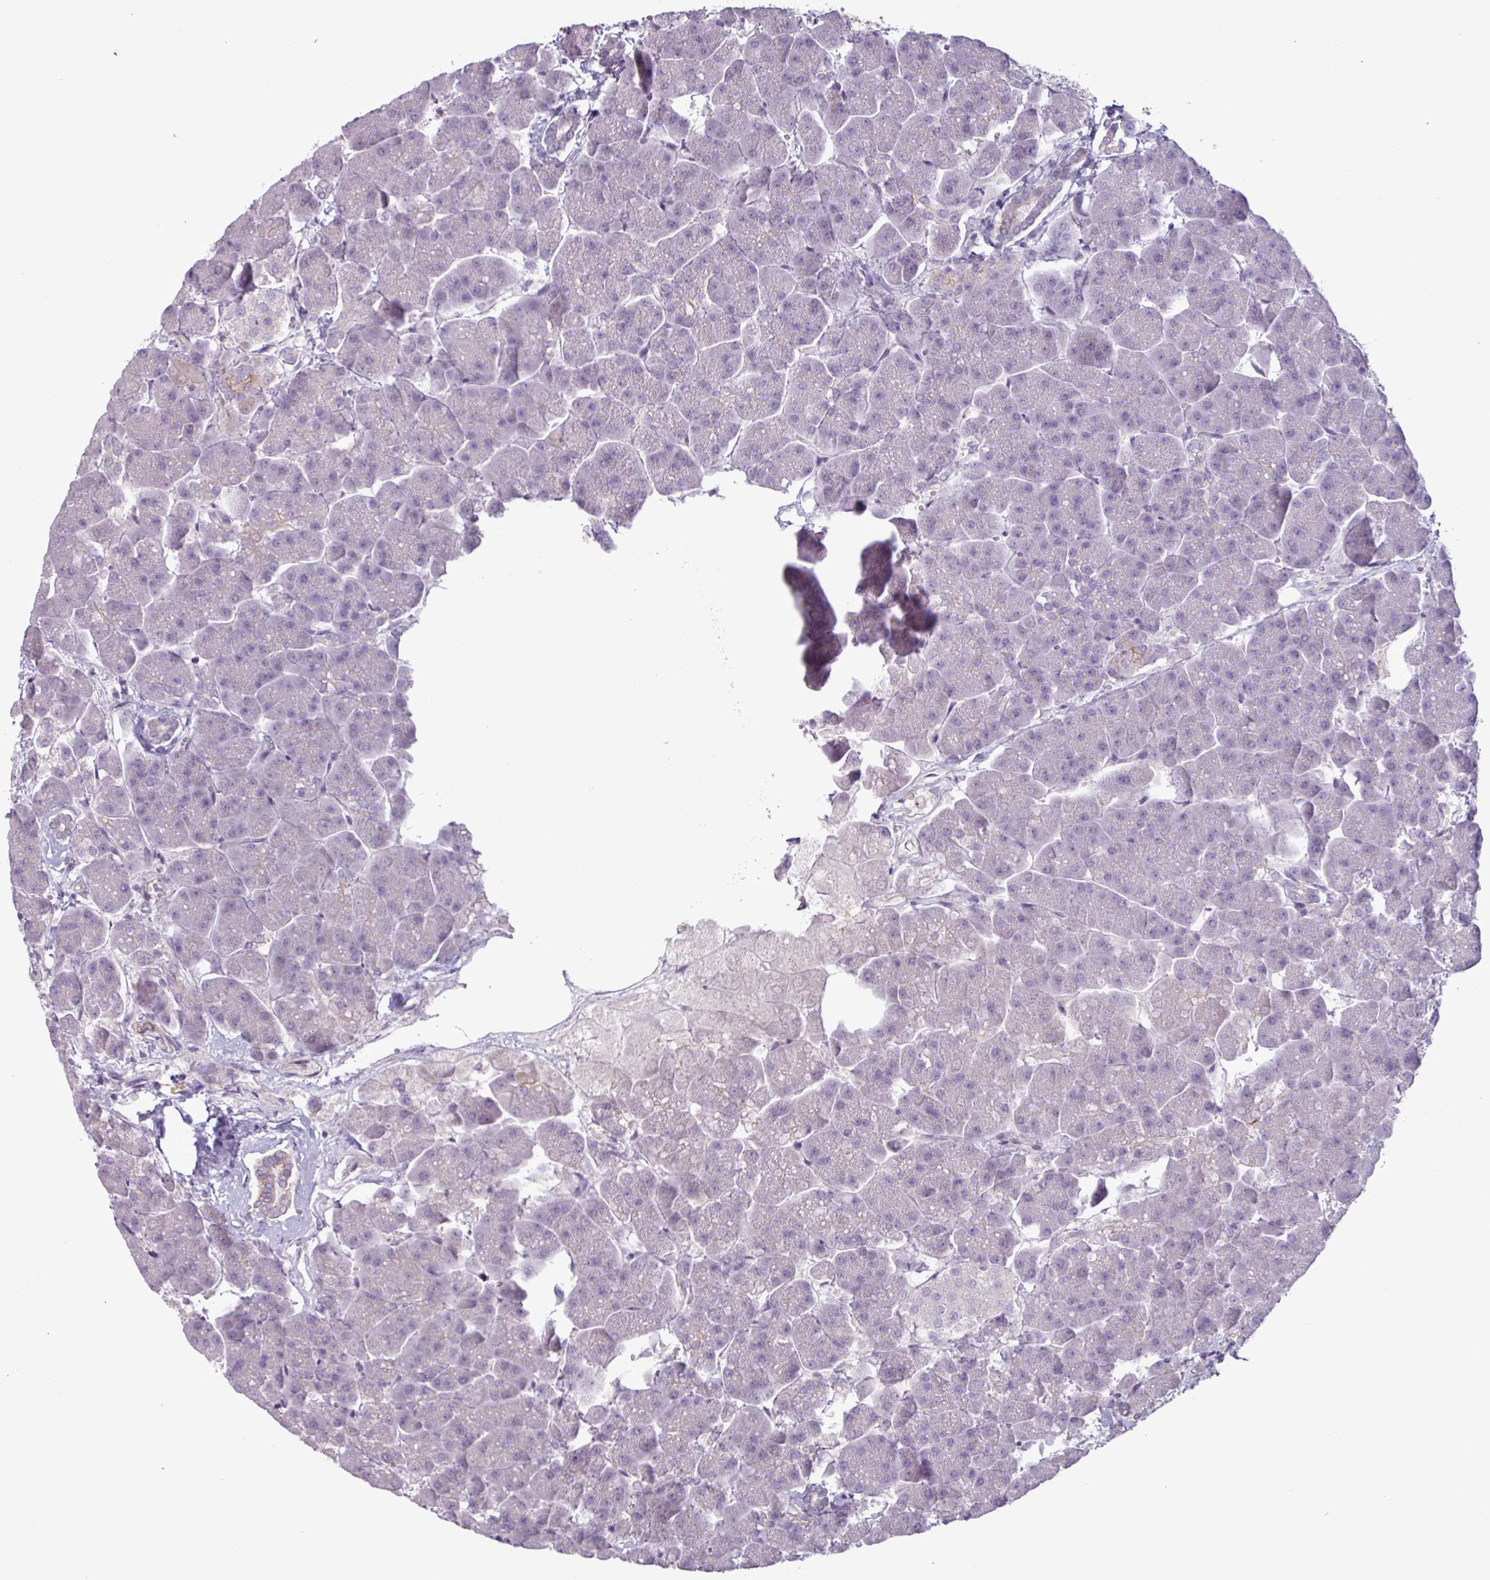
{"staining": {"intensity": "weak", "quantity": "<25%", "location": "cytoplasmic/membranous"}, "tissue": "pancreas", "cell_type": "Exocrine glandular cells", "image_type": "normal", "snomed": [{"axis": "morphology", "description": "Normal tissue, NOS"}, {"axis": "topography", "description": "Pancreas"}, {"axis": "topography", "description": "Peripheral nerve tissue"}], "caption": "A histopathology image of pancreas stained for a protein exhibits no brown staining in exocrine glandular cells.", "gene": "C4A", "patient": {"sex": "male", "age": 54}}